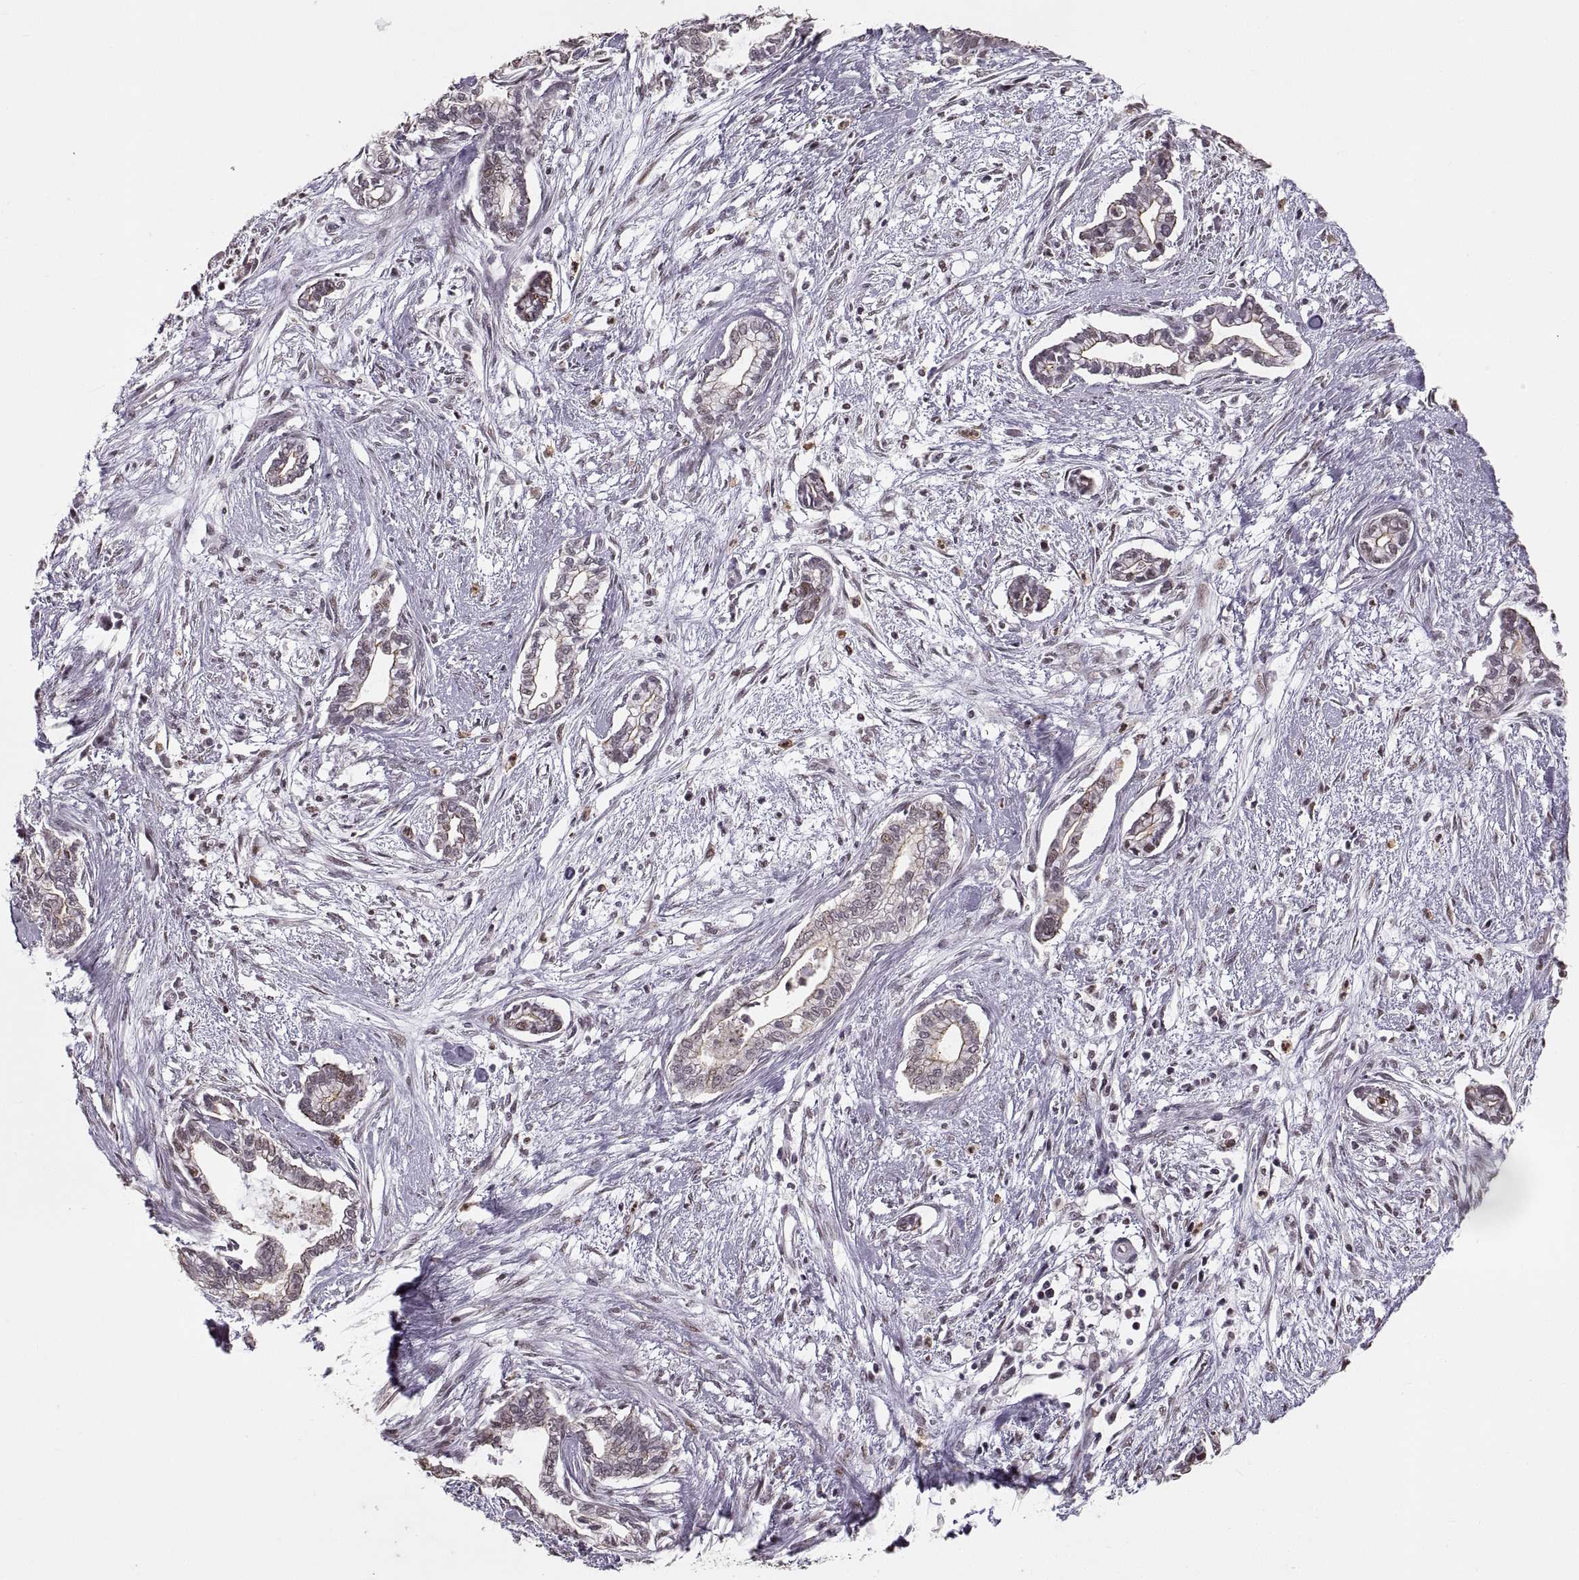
{"staining": {"intensity": "moderate", "quantity": "25%-75%", "location": "cytoplasmic/membranous"}, "tissue": "cervical cancer", "cell_type": "Tumor cells", "image_type": "cancer", "snomed": [{"axis": "morphology", "description": "Adenocarcinoma, NOS"}, {"axis": "topography", "description": "Cervix"}], "caption": "This image exhibits cervical cancer stained with immunohistochemistry (IHC) to label a protein in brown. The cytoplasmic/membranous of tumor cells show moderate positivity for the protein. Nuclei are counter-stained blue.", "gene": "PALS1", "patient": {"sex": "female", "age": 62}}